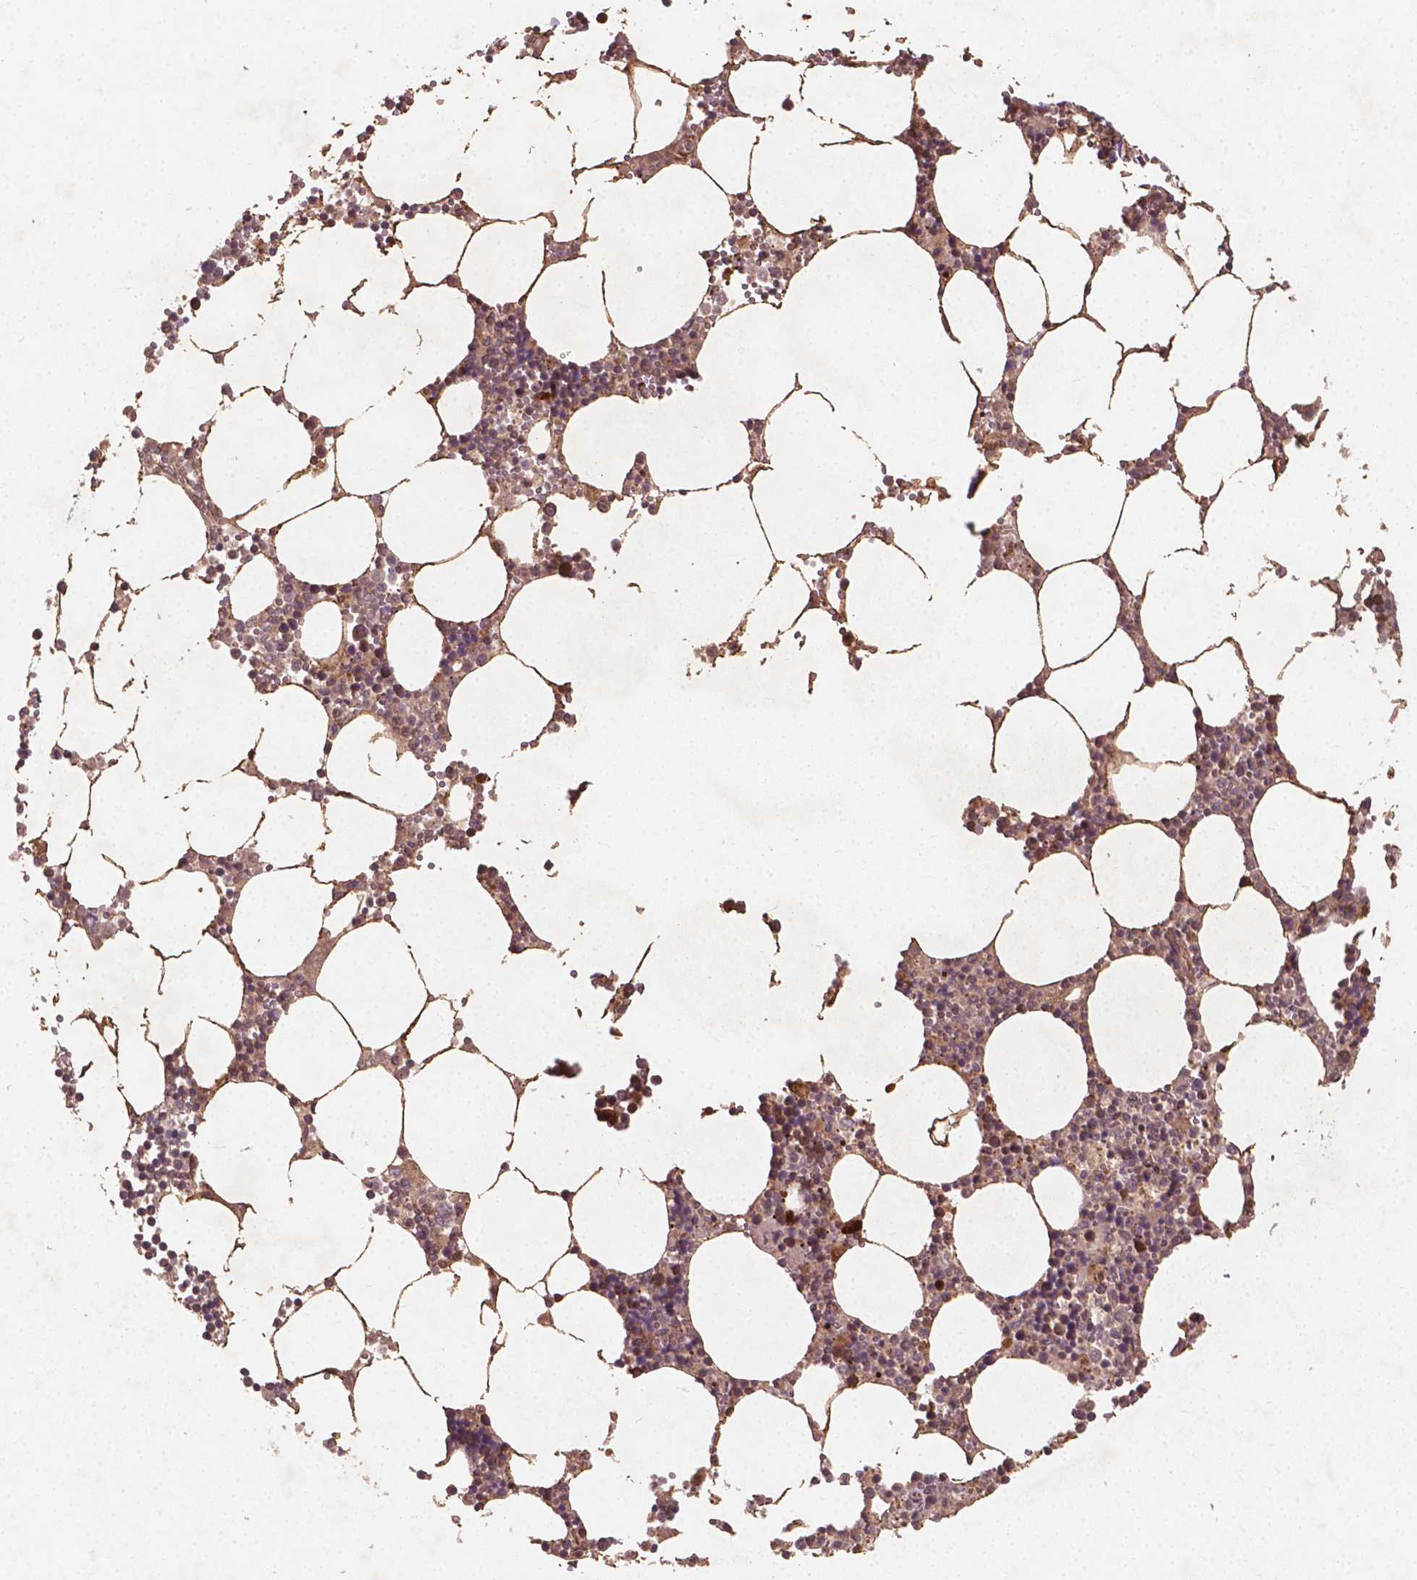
{"staining": {"intensity": "moderate", "quantity": "25%-75%", "location": "cytoplasmic/membranous"}, "tissue": "bone marrow", "cell_type": "Hematopoietic cells", "image_type": "normal", "snomed": [{"axis": "morphology", "description": "Normal tissue, NOS"}, {"axis": "topography", "description": "Bone marrow"}], "caption": "Bone marrow stained with IHC reveals moderate cytoplasmic/membranous staining in approximately 25%-75% of hematopoietic cells.", "gene": "CYFIP1", "patient": {"sex": "male", "age": 54}}